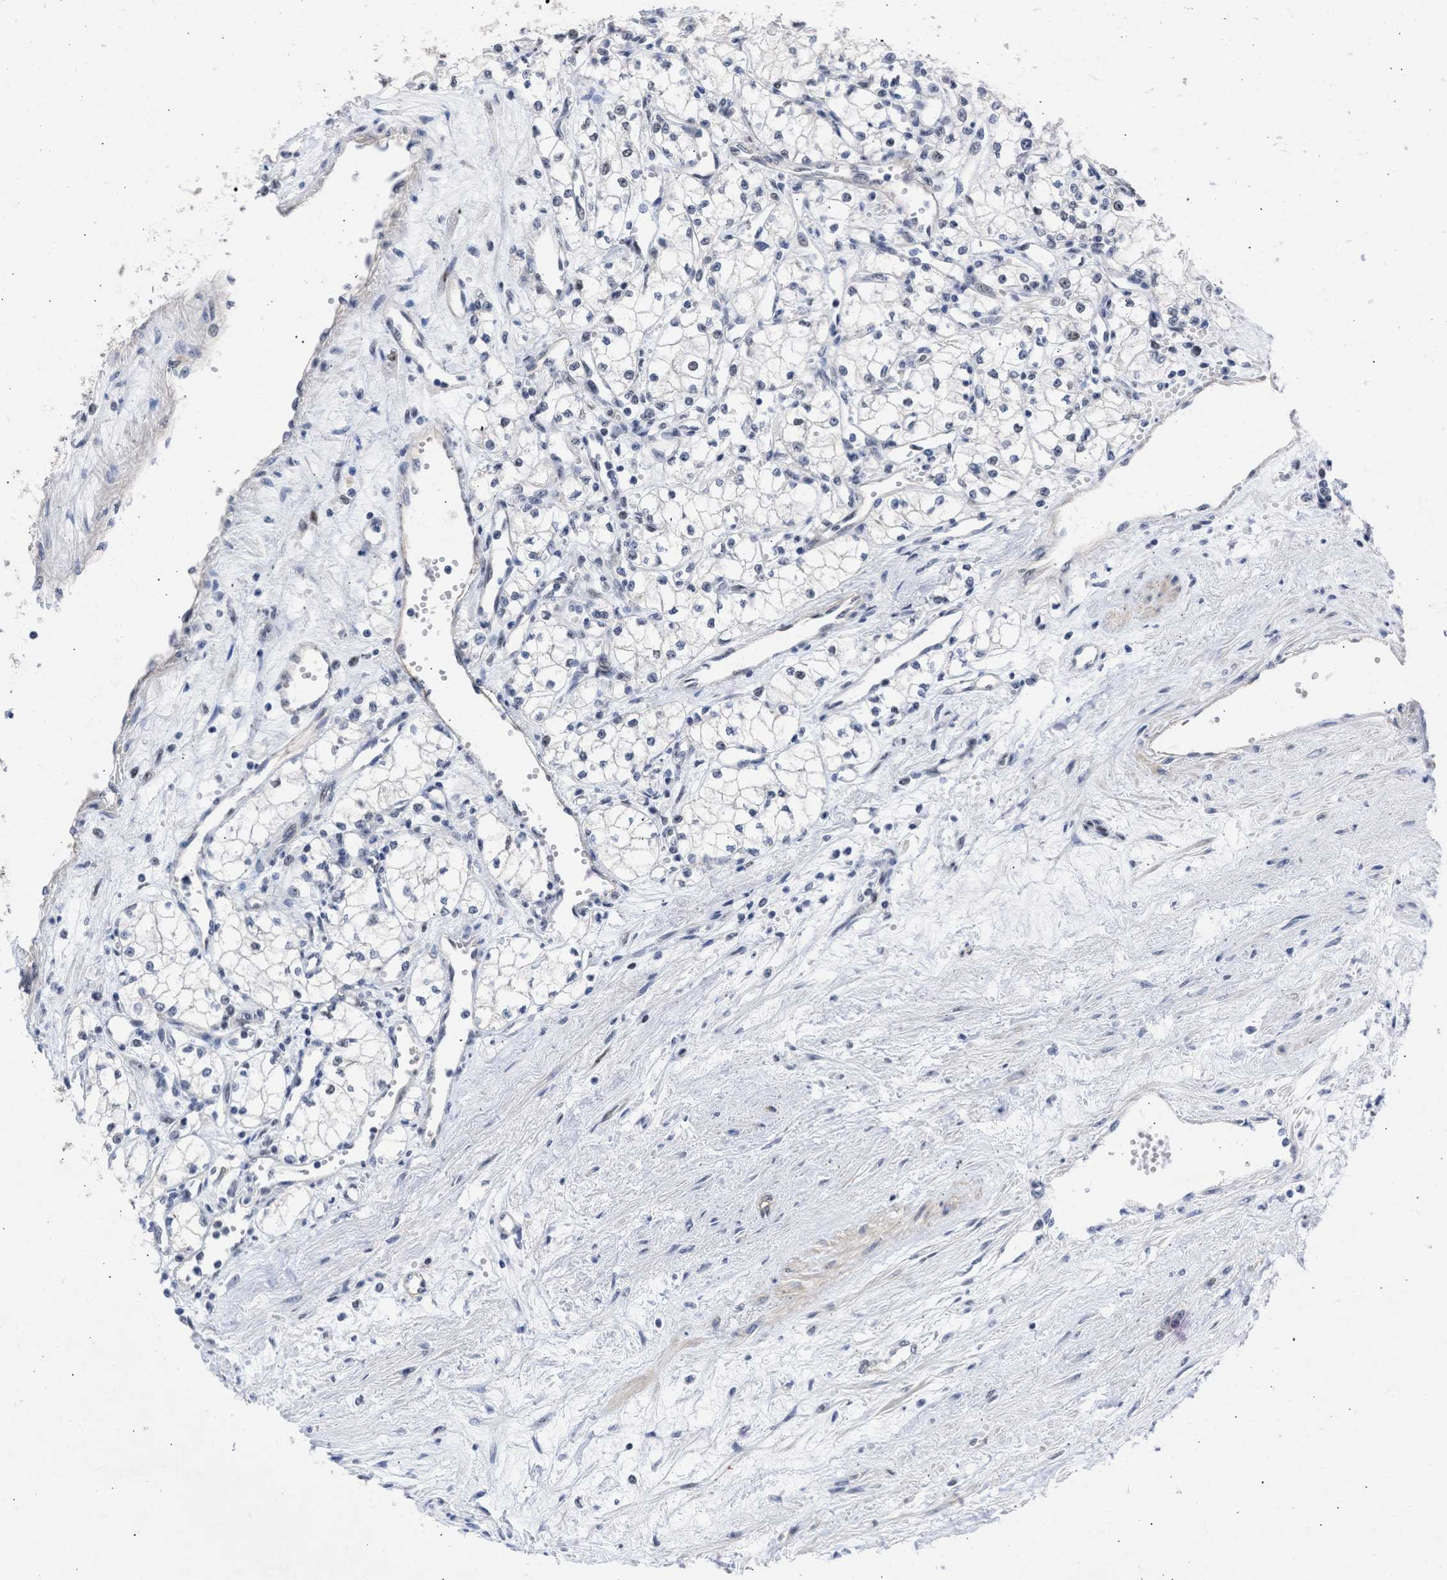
{"staining": {"intensity": "weak", "quantity": "25%-75%", "location": "nuclear"}, "tissue": "renal cancer", "cell_type": "Tumor cells", "image_type": "cancer", "snomed": [{"axis": "morphology", "description": "Adenocarcinoma, NOS"}, {"axis": "topography", "description": "Kidney"}], "caption": "Weak nuclear positivity for a protein is appreciated in approximately 25%-75% of tumor cells of adenocarcinoma (renal) using immunohistochemistry.", "gene": "DDX41", "patient": {"sex": "male", "age": 59}}